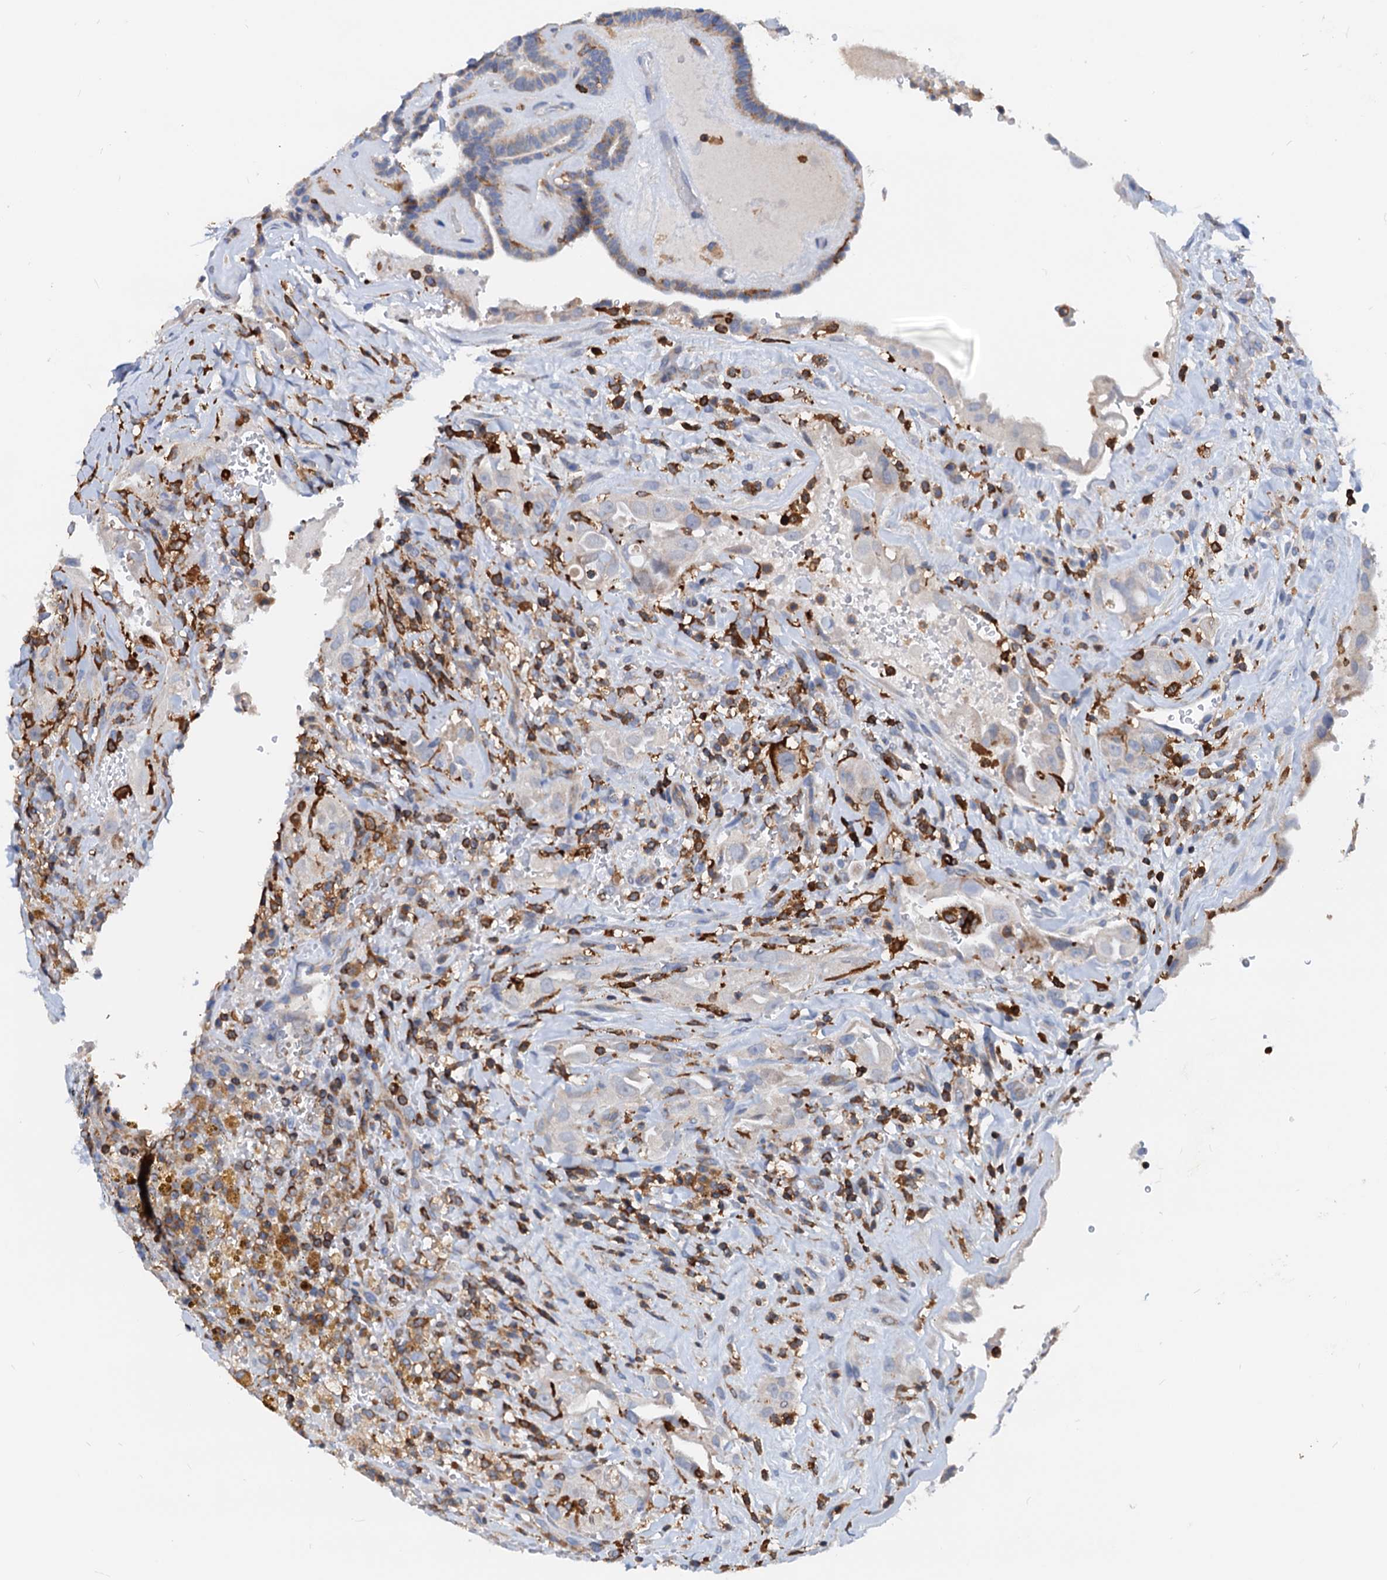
{"staining": {"intensity": "negative", "quantity": "none", "location": "none"}, "tissue": "thyroid cancer", "cell_type": "Tumor cells", "image_type": "cancer", "snomed": [{"axis": "morphology", "description": "Papillary adenocarcinoma, NOS"}, {"axis": "topography", "description": "Thyroid gland"}], "caption": "Micrograph shows no significant protein expression in tumor cells of thyroid papillary adenocarcinoma. (DAB immunohistochemistry (IHC), high magnification).", "gene": "LCP2", "patient": {"sex": "male", "age": 77}}